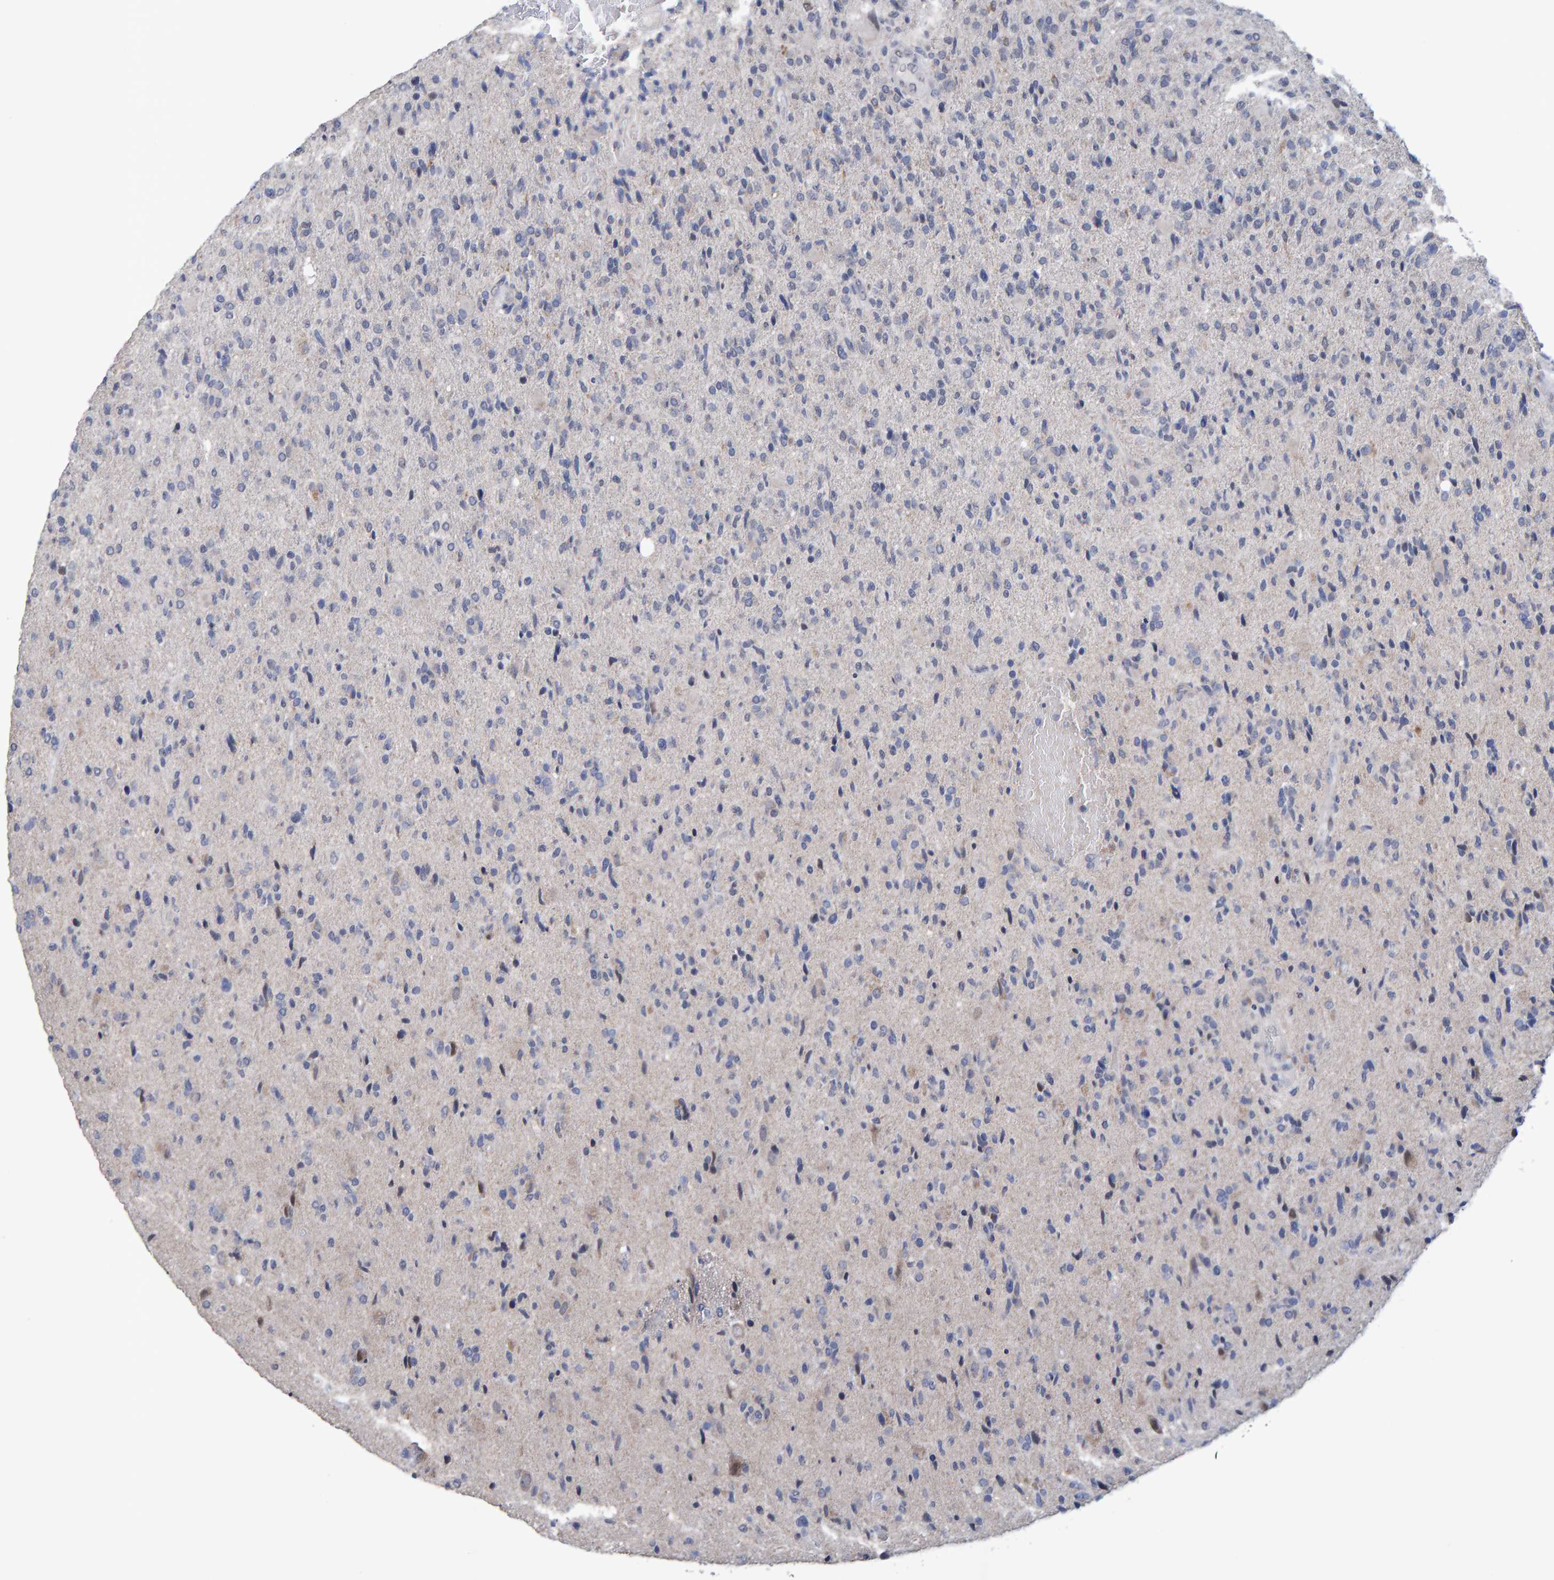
{"staining": {"intensity": "negative", "quantity": "none", "location": "none"}, "tissue": "glioma", "cell_type": "Tumor cells", "image_type": "cancer", "snomed": [{"axis": "morphology", "description": "Glioma, malignant, High grade"}, {"axis": "topography", "description": "Brain"}], "caption": "There is no significant staining in tumor cells of high-grade glioma (malignant). Nuclei are stained in blue.", "gene": "USP43", "patient": {"sex": "male", "age": 72}}